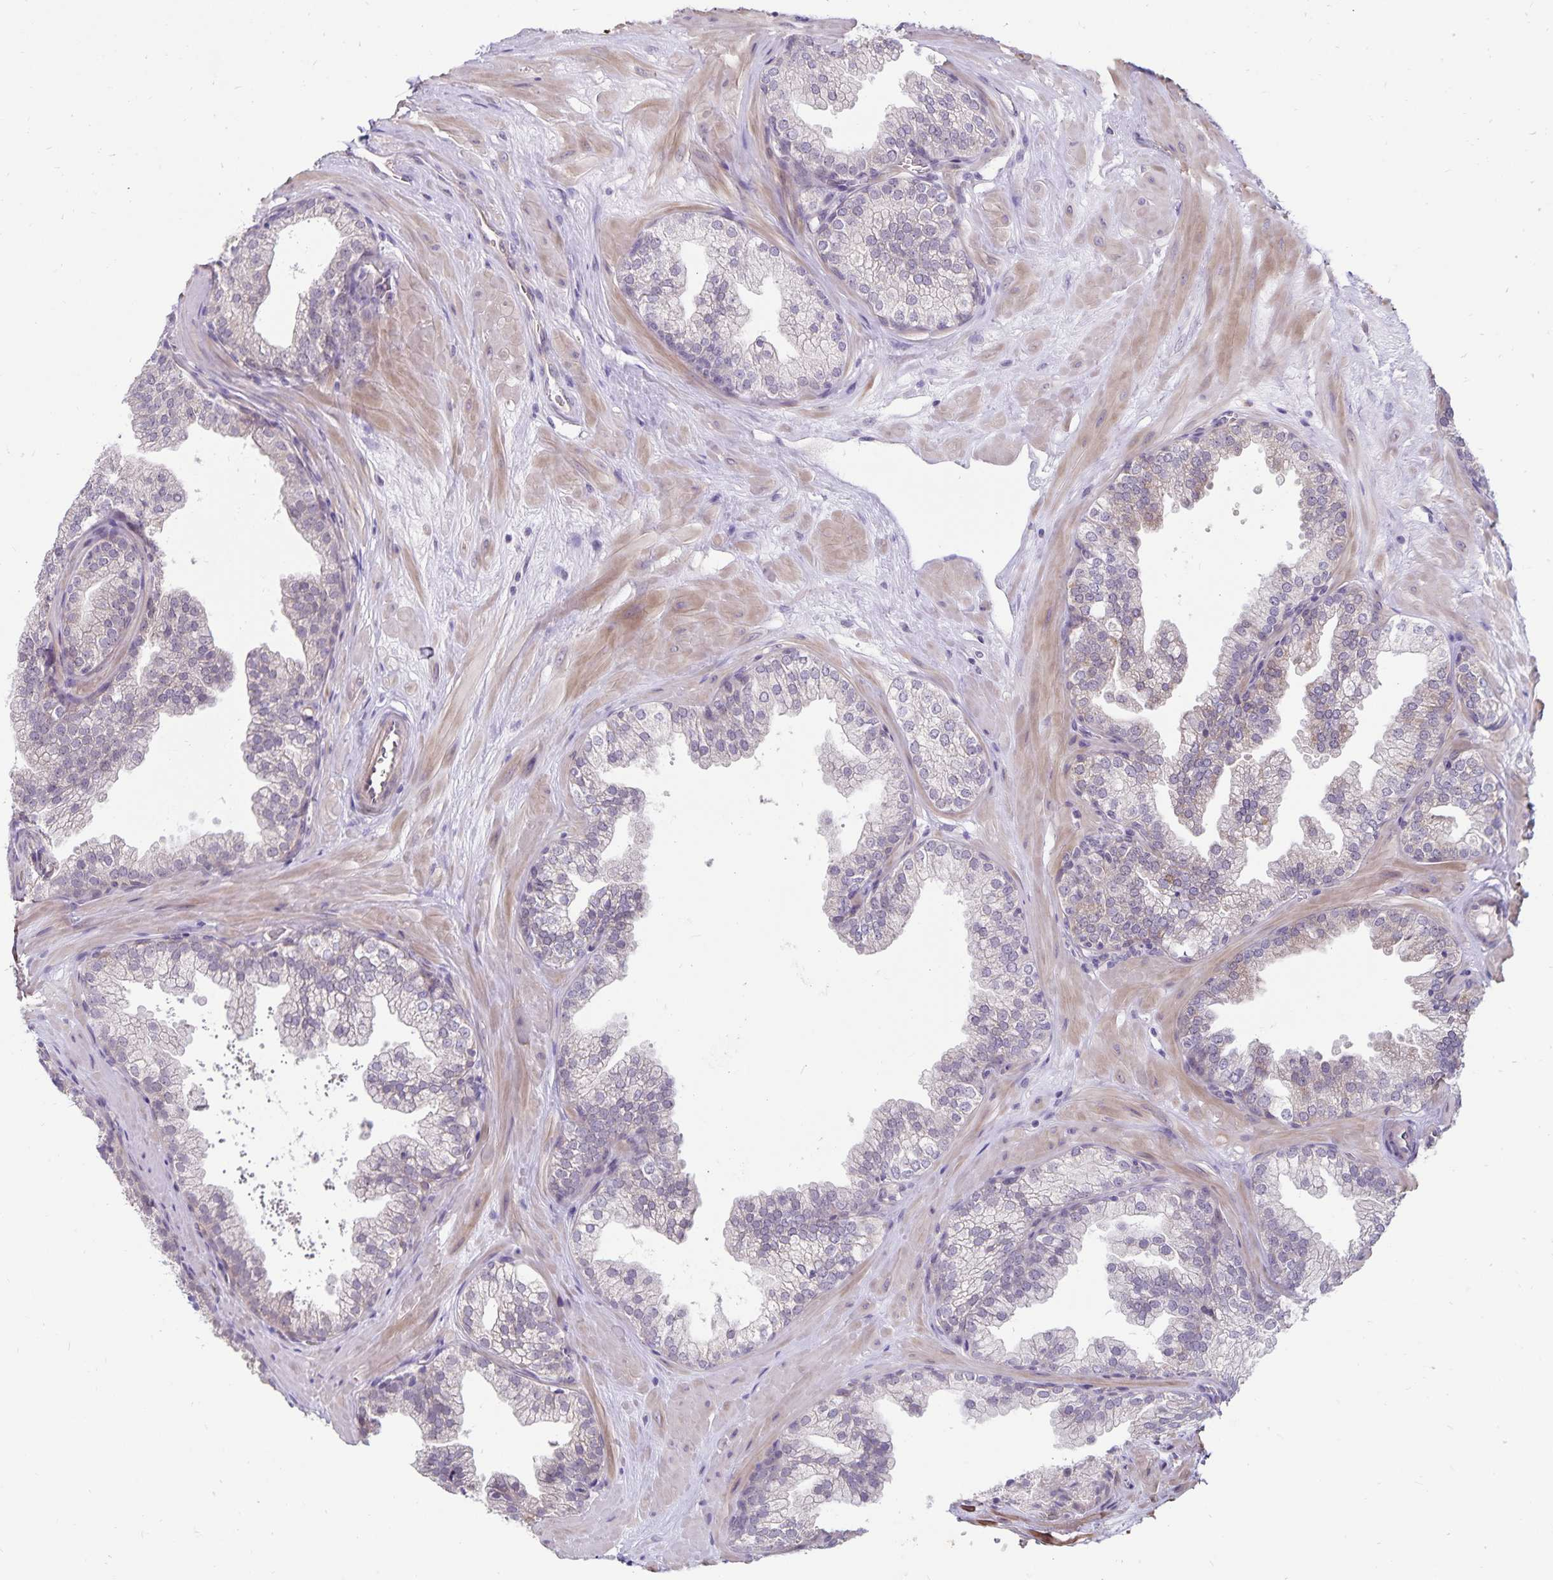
{"staining": {"intensity": "negative", "quantity": "none", "location": "none"}, "tissue": "prostate", "cell_type": "Glandular cells", "image_type": "normal", "snomed": [{"axis": "morphology", "description": "Normal tissue, NOS"}, {"axis": "topography", "description": "Prostate"}], "caption": "Immunohistochemistry micrograph of normal prostate stained for a protein (brown), which shows no expression in glandular cells.", "gene": "CDKN2B", "patient": {"sex": "male", "age": 37}}